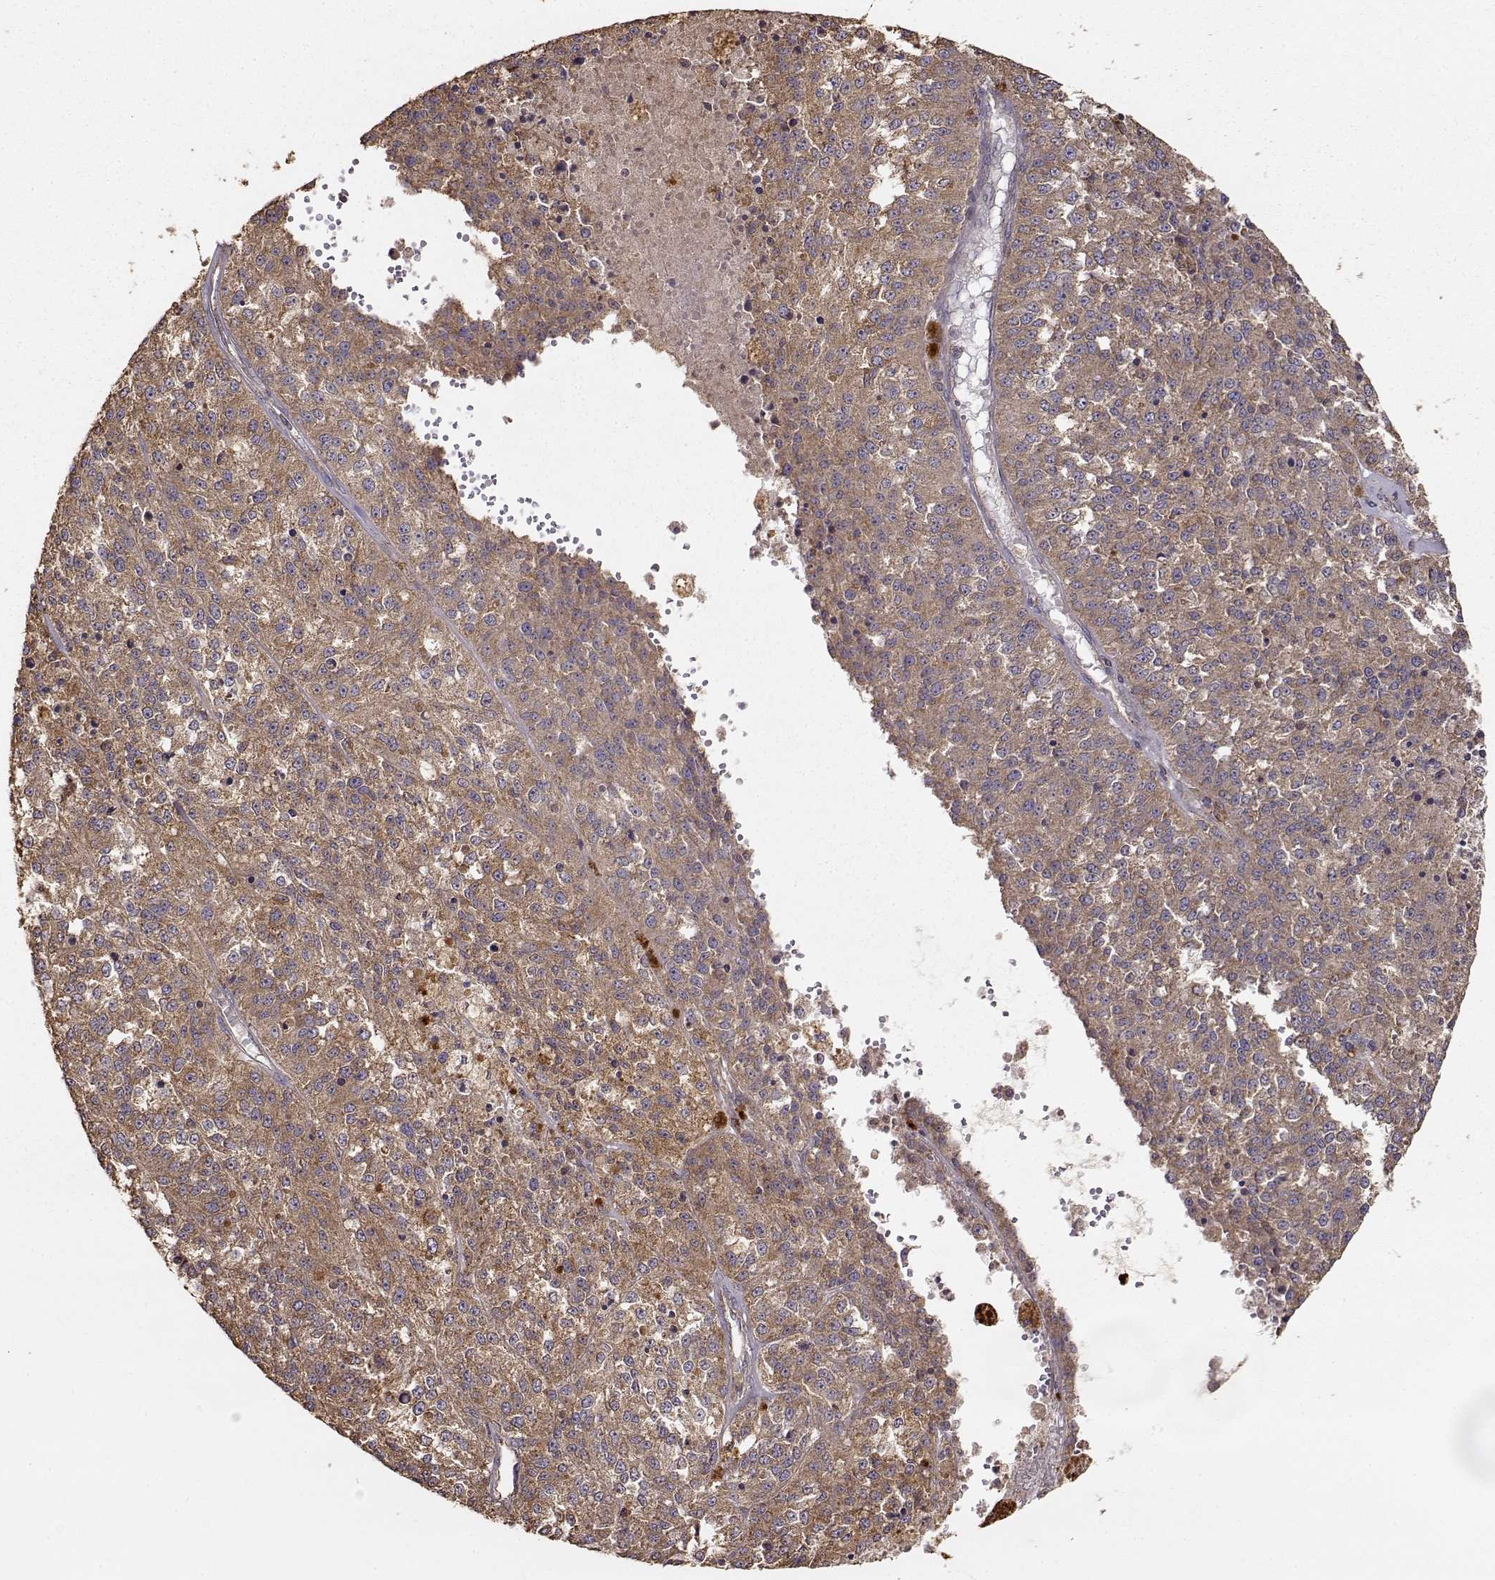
{"staining": {"intensity": "moderate", "quantity": ">75%", "location": "cytoplasmic/membranous"}, "tissue": "melanoma", "cell_type": "Tumor cells", "image_type": "cancer", "snomed": [{"axis": "morphology", "description": "Malignant melanoma, Metastatic site"}, {"axis": "topography", "description": "Lymph node"}], "caption": "Human melanoma stained for a protein (brown) reveals moderate cytoplasmic/membranous positive staining in approximately >75% of tumor cells.", "gene": "TARS3", "patient": {"sex": "female", "age": 64}}